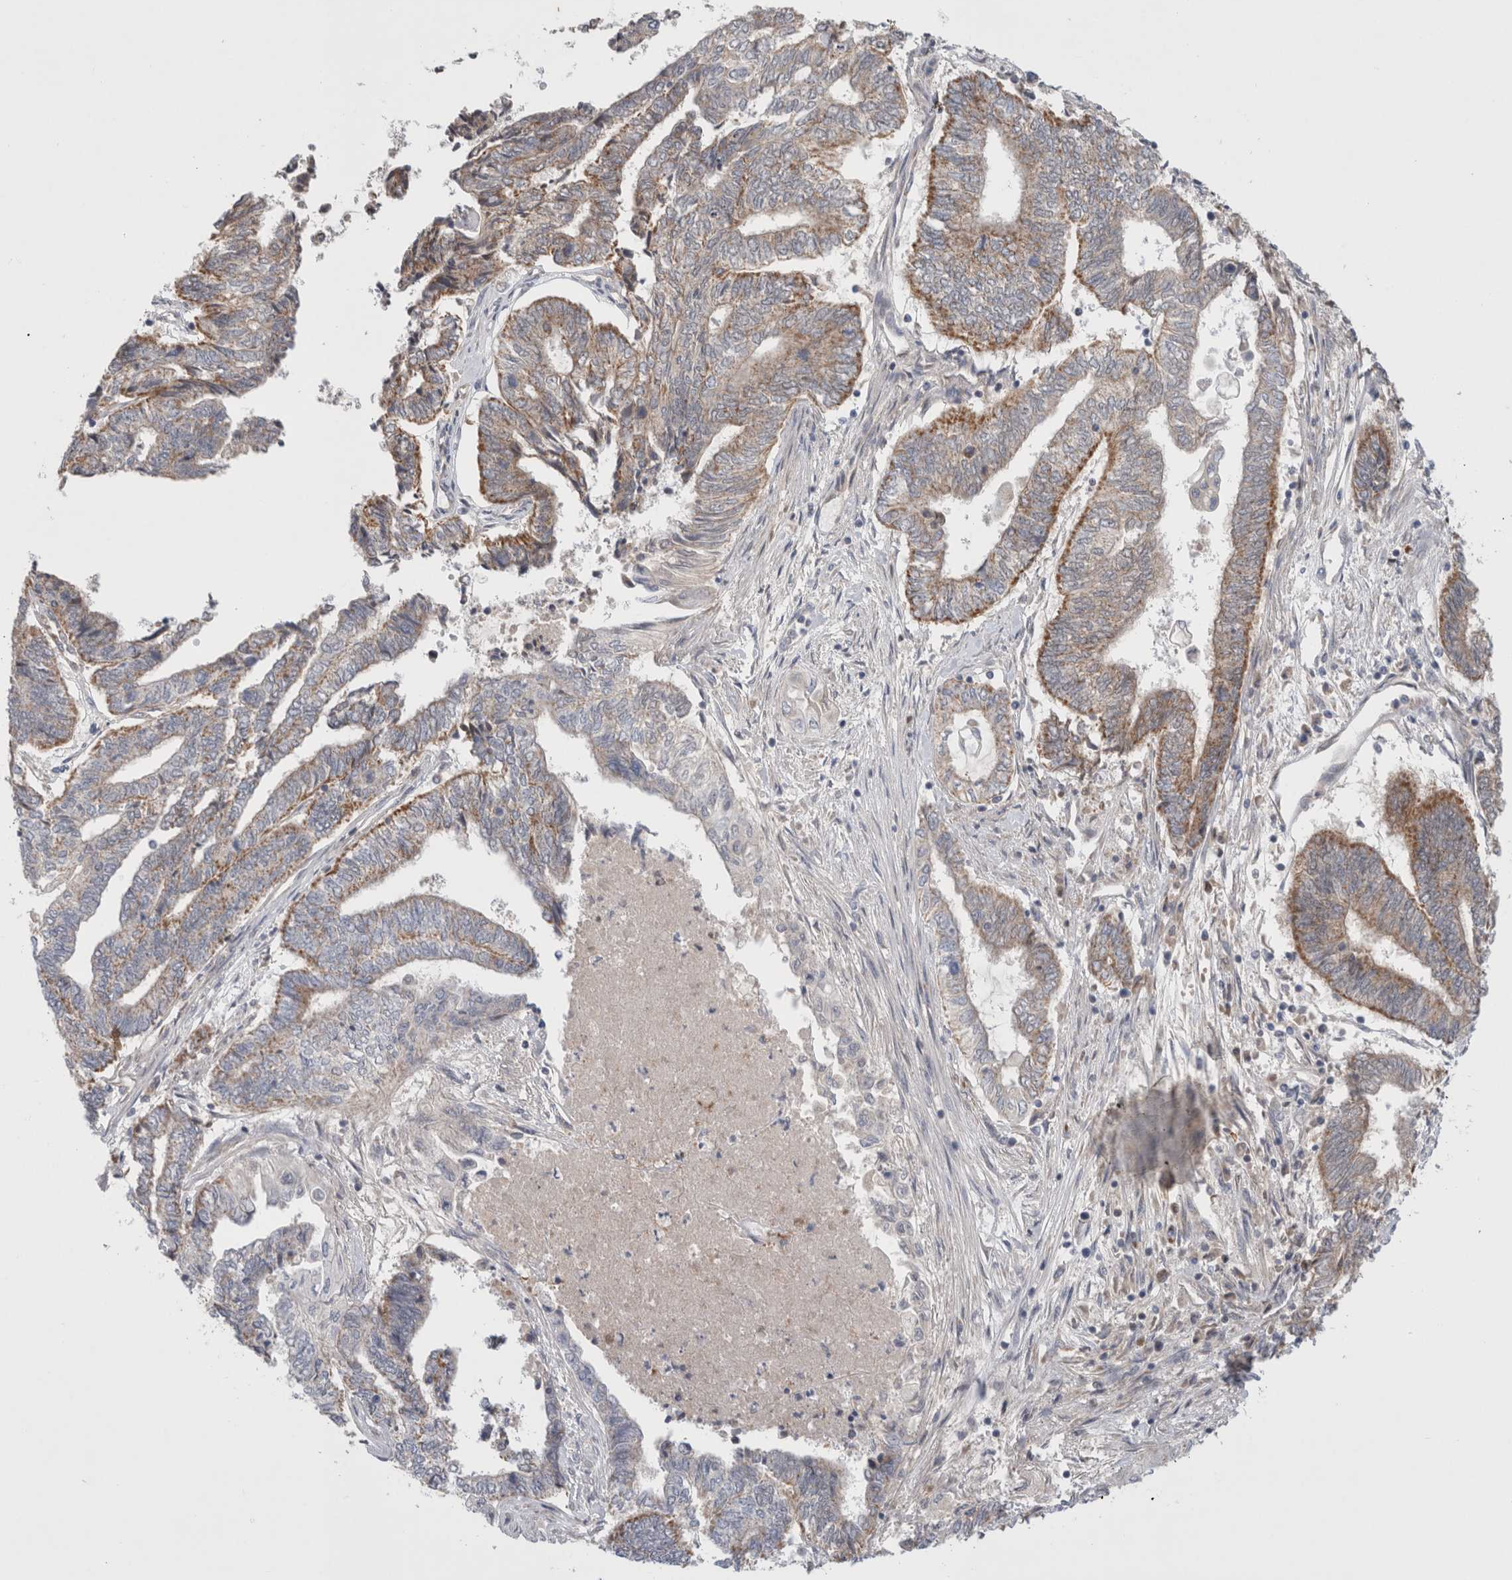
{"staining": {"intensity": "moderate", "quantity": "25%-75%", "location": "cytoplasmic/membranous"}, "tissue": "endometrial cancer", "cell_type": "Tumor cells", "image_type": "cancer", "snomed": [{"axis": "morphology", "description": "Adenocarcinoma, NOS"}, {"axis": "topography", "description": "Uterus"}, {"axis": "topography", "description": "Endometrium"}], "caption": "Immunohistochemical staining of endometrial cancer (adenocarcinoma) demonstrates moderate cytoplasmic/membranous protein staining in about 25%-75% of tumor cells.", "gene": "MRPS28", "patient": {"sex": "female", "age": 70}}